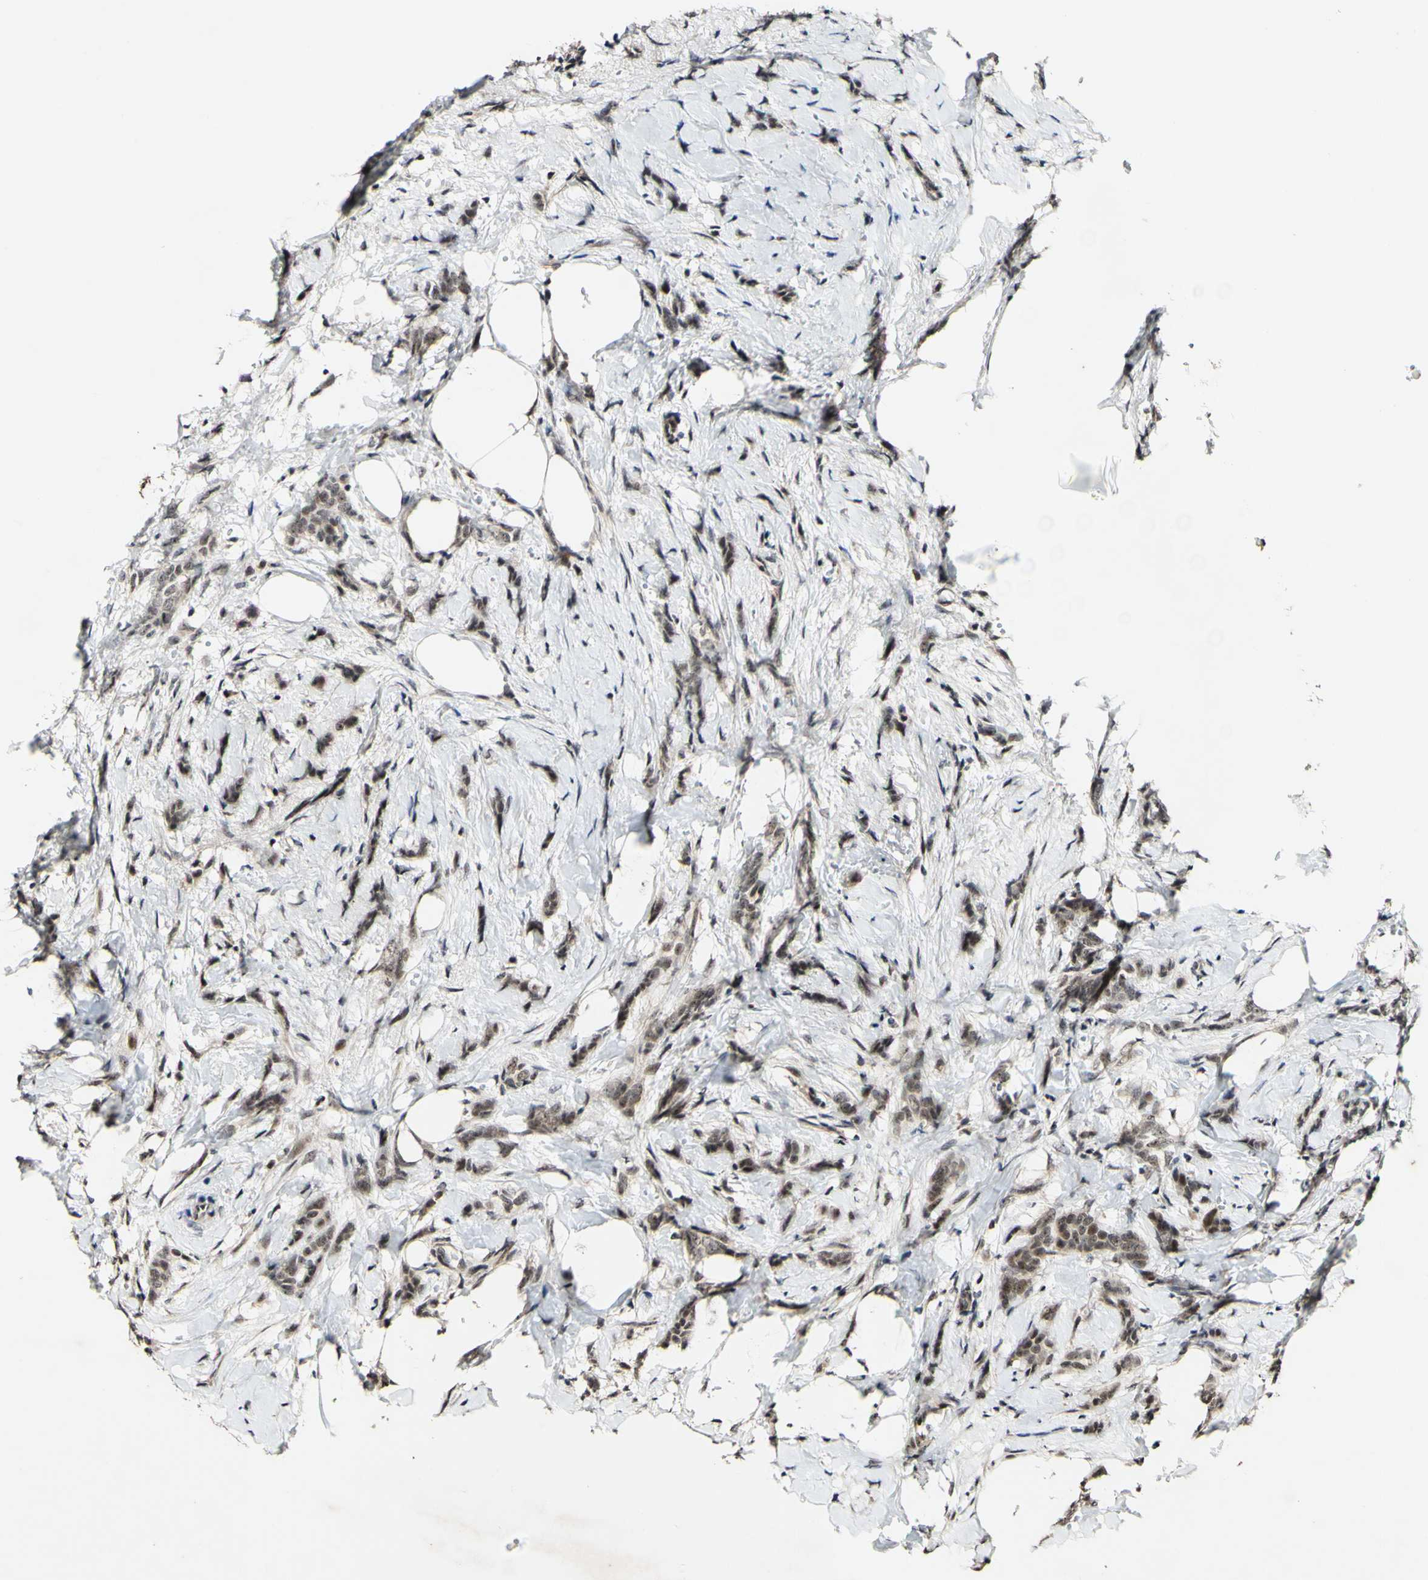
{"staining": {"intensity": "moderate", "quantity": ">75%", "location": "nuclear"}, "tissue": "breast cancer", "cell_type": "Tumor cells", "image_type": "cancer", "snomed": [{"axis": "morphology", "description": "Lobular carcinoma, in situ"}, {"axis": "morphology", "description": "Lobular carcinoma"}, {"axis": "topography", "description": "Breast"}], "caption": "Tumor cells reveal medium levels of moderate nuclear expression in about >75% of cells in breast cancer (lobular carcinoma).", "gene": "POLR2F", "patient": {"sex": "female", "age": 41}}